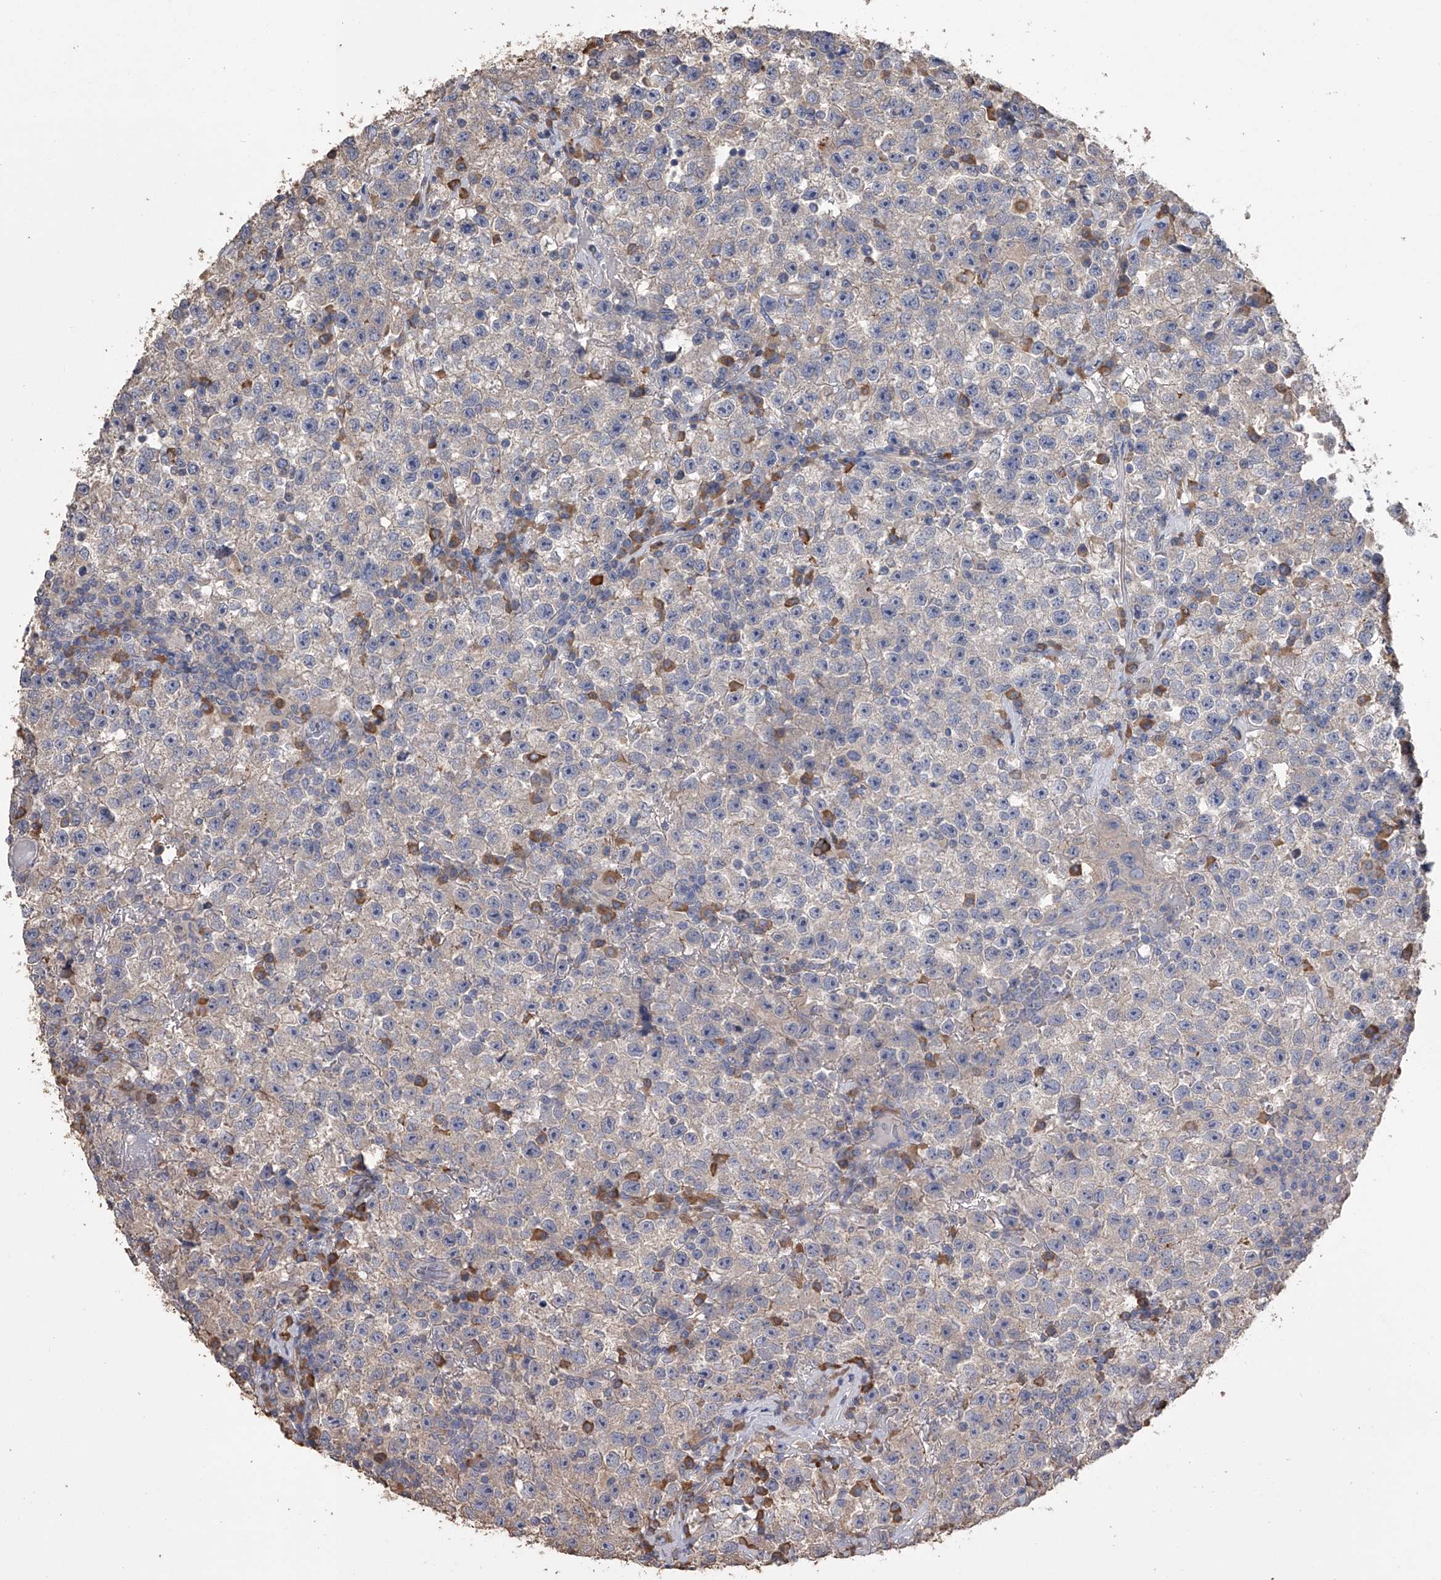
{"staining": {"intensity": "negative", "quantity": "none", "location": "none"}, "tissue": "testis cancer", "cell_type": "Tumor cells", "image_type": "cancer", "snomed": [{"axis": "morphology", "description": "Seminoma, NOS"}, {"axis": "topography", "description": "Testis"}], "caption": "IHC photomicrograph of human testis cancer stained for a protein (brown), which displays no positivity in tumor cells.", "gene": "ZNF343", "patient": {"sex": "male", "age": 22}}